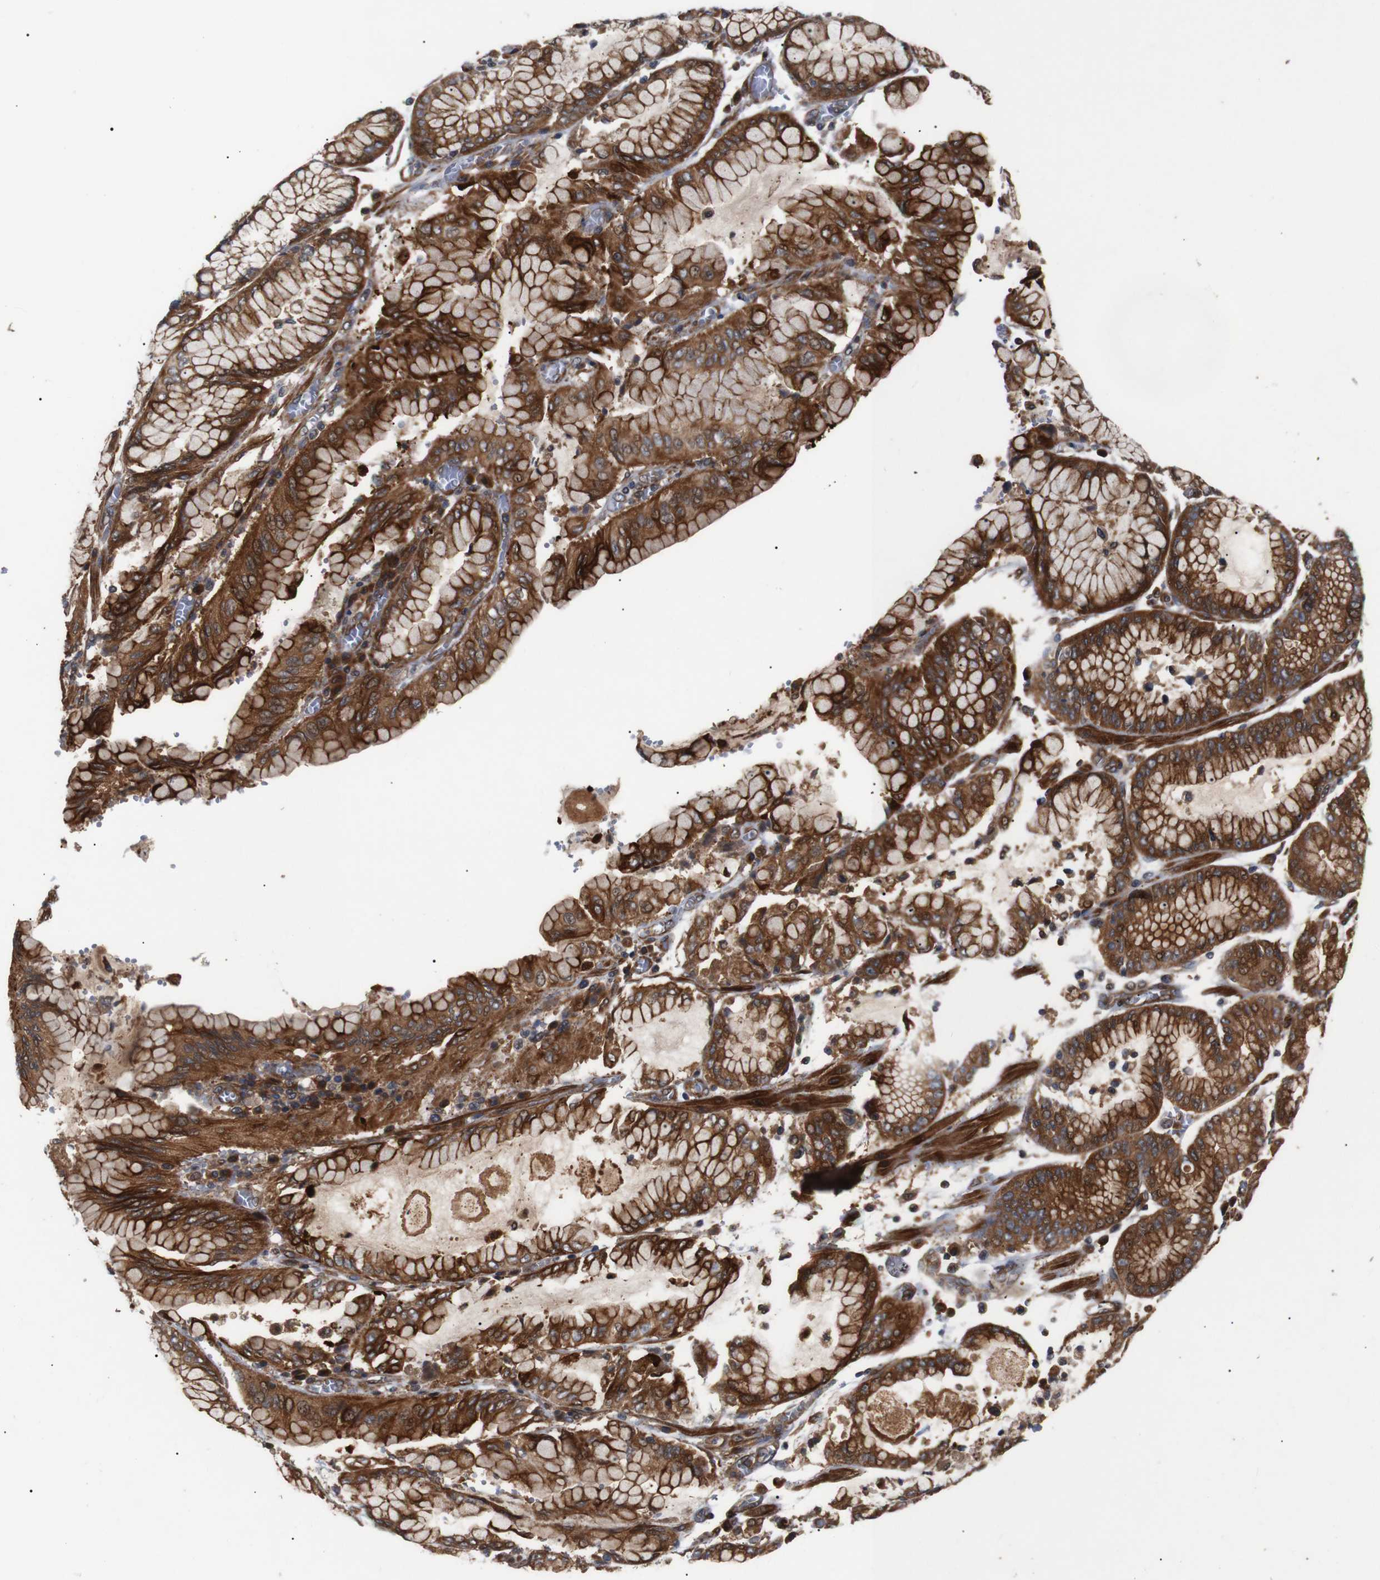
{"staining": {"intensity": "strong", "quantity": ">75%", "location": "cytoplasmic/membranous"}, "tissue": "stomach cancer", "cell_type": "Tumor cells", "image_type": "cancer", "snomed": [{"axis": "morphology", "description": "Normal tissue, NOS"}, {"axis": "morphology", "description": "Adenocarcinoma, NOS"}, {"axis": "topography", "description": "Stomach, upper"}, {"axis": "topography", "description": "Stomach"}], "caption": "Stomach cancer (adenocarcinoma) stained with IHC exhibits strong cytoplasmic/membranous staining in approximately >75% of tumor cells.", "gene": "PAWR", "patient": {"sex": "male", "age": 76}}